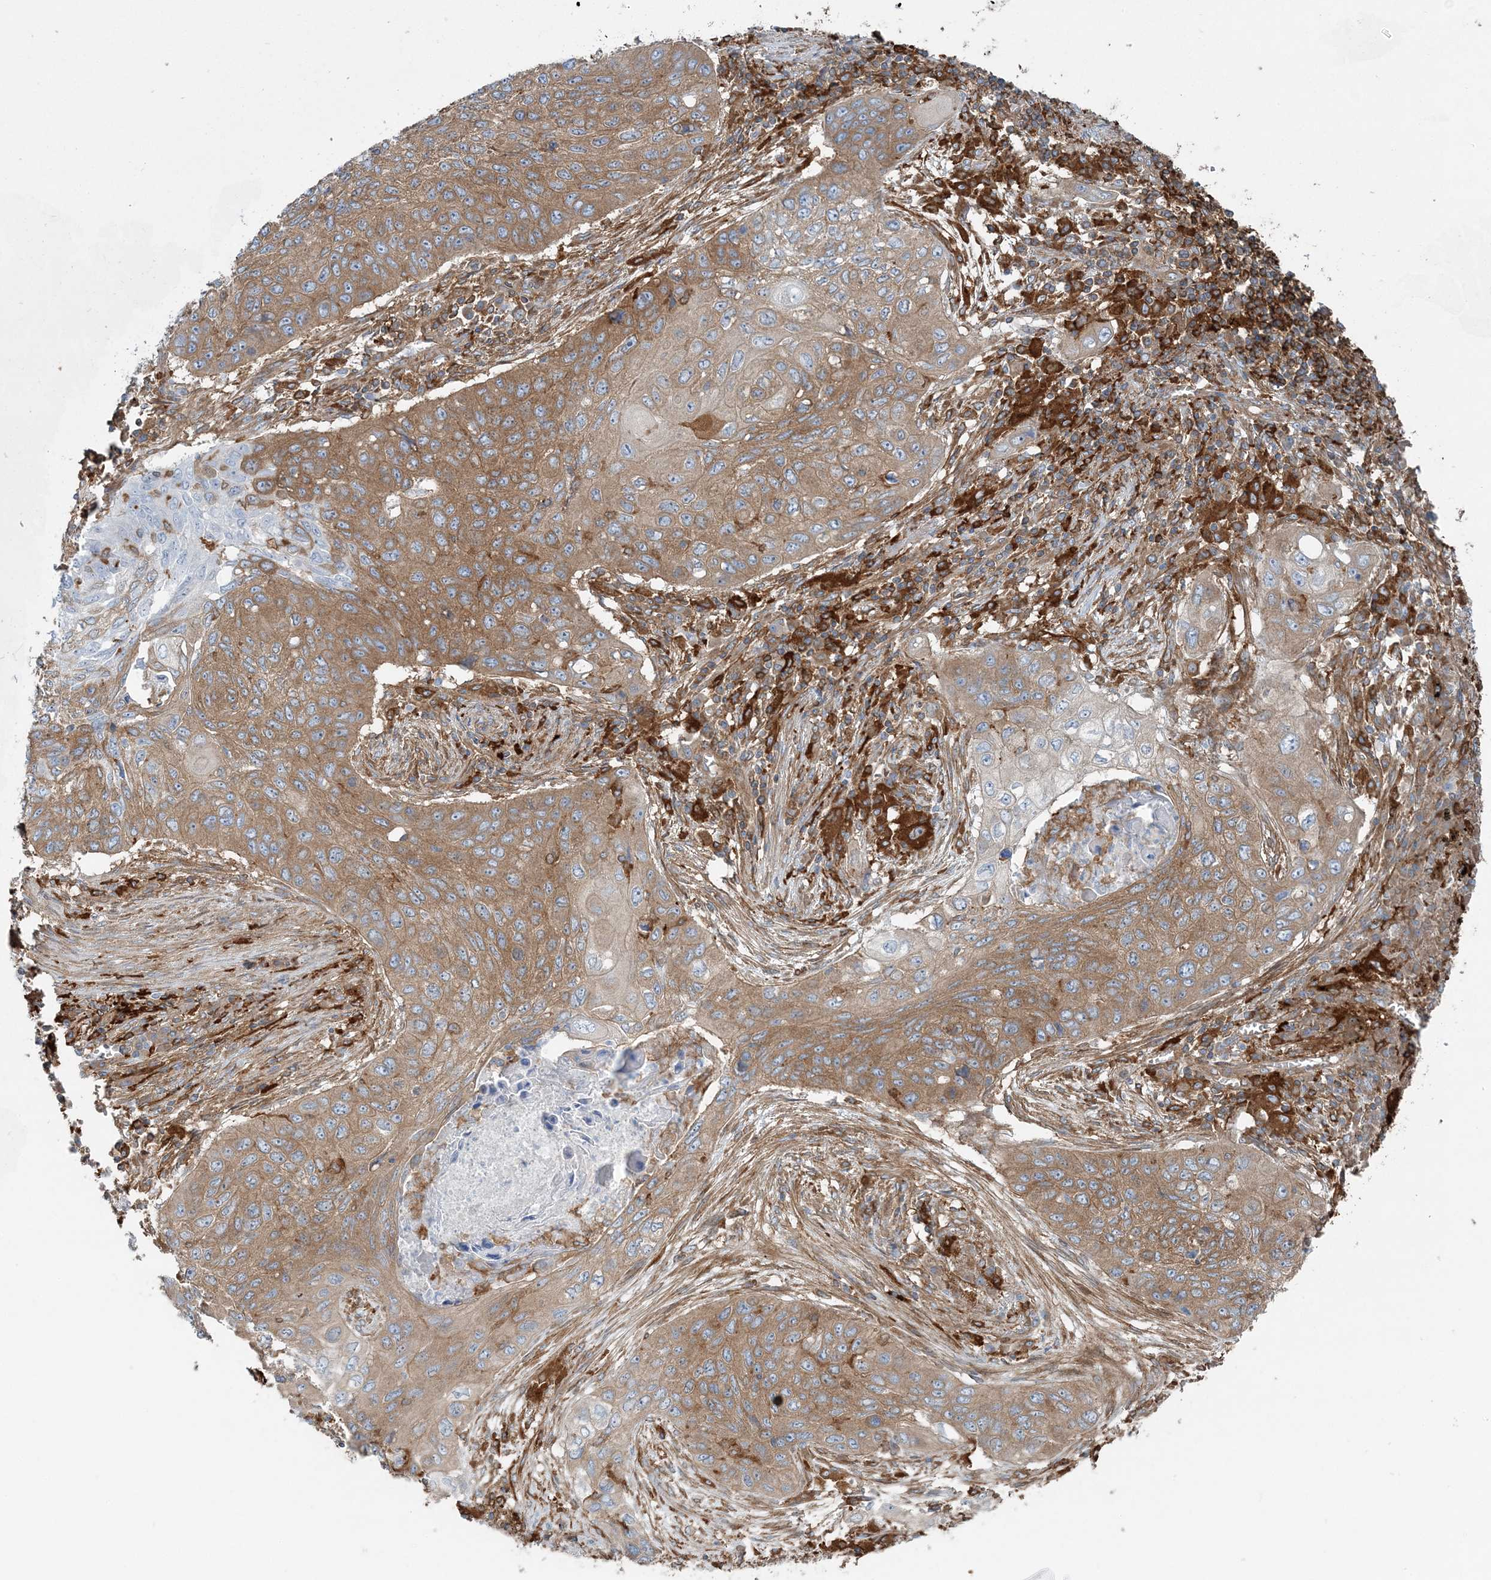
{"staining": {"intensity": "moderate", "quantity": ">75%", "location": "cytoplasmic/membranous"}, "tissue": "lung cancer", "cell_type": "Tumor cells", "image_type": "cancer", "snomed": [{"axis": "morphology", "description": "Squamous cell carcinoma, NOS"}, {"axis": "topography", "description": "Lung"}], "caption": "The histopathology image displays immunohistochemical staining of lung squamous cell carcinoma. There is moderate cytoplasmic/membranous staining is identified in approximately >75% of tumor cells.", "gene": "SNX2", "patient": {"sex": "female", "age": 63}}